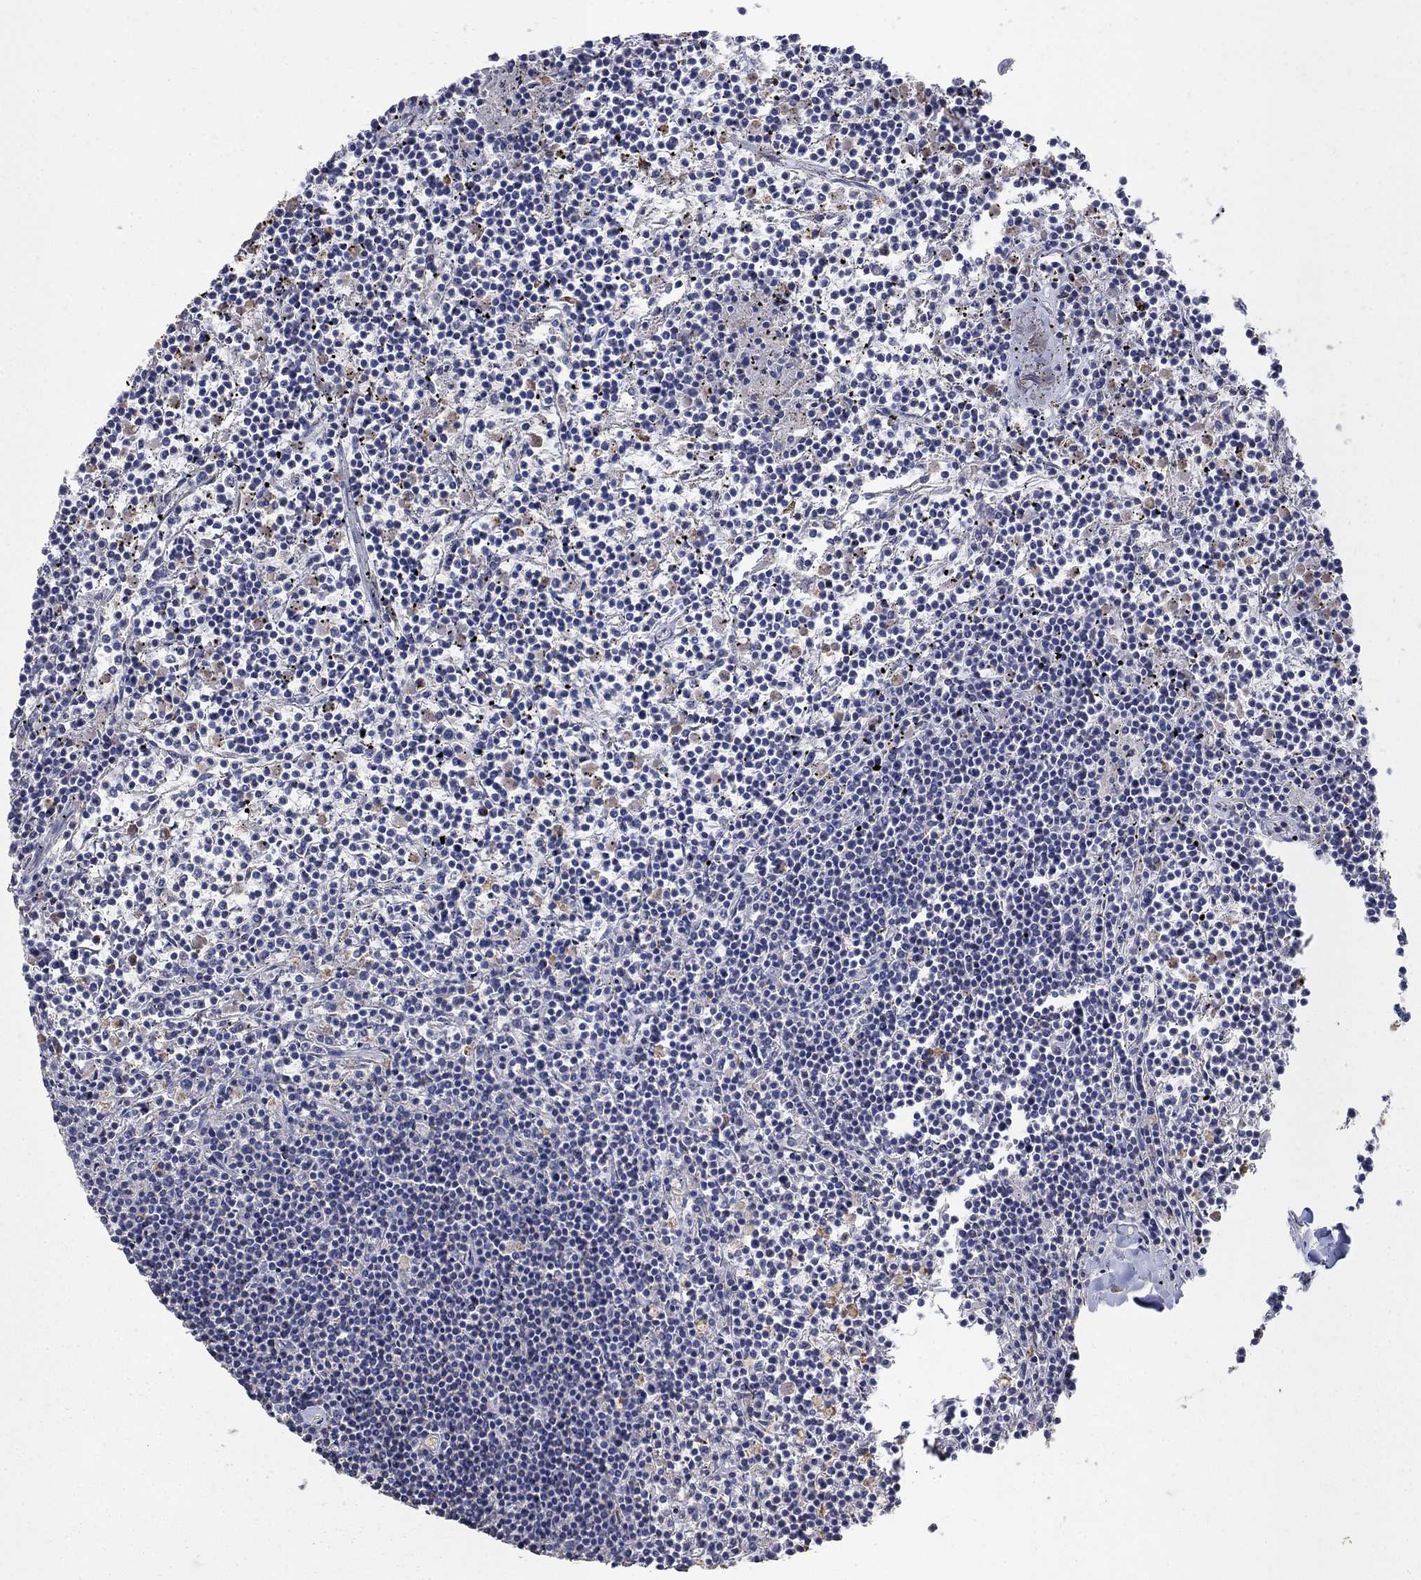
{"staining": {"intensity": "negative", "quantity": "none", "location": "none"}, "tissue": "lymphoma", "cell_type": "Tumor cells", "image_type": "cancer", "snomed": [{"axis": "morphology", "description": "Malignant lymphoma, non-Hodgkin's type, Low grade"}, {"axis": "topography", "description": "Spleen"}], "caption": "Photomicrograph shows no protein expression in tumor cells of malignant lymphoma, non-Hodgkin's type (low-grade) tissue.", "gene": "PNPLA2", "patient": {"sex": "female", "age": 19}}